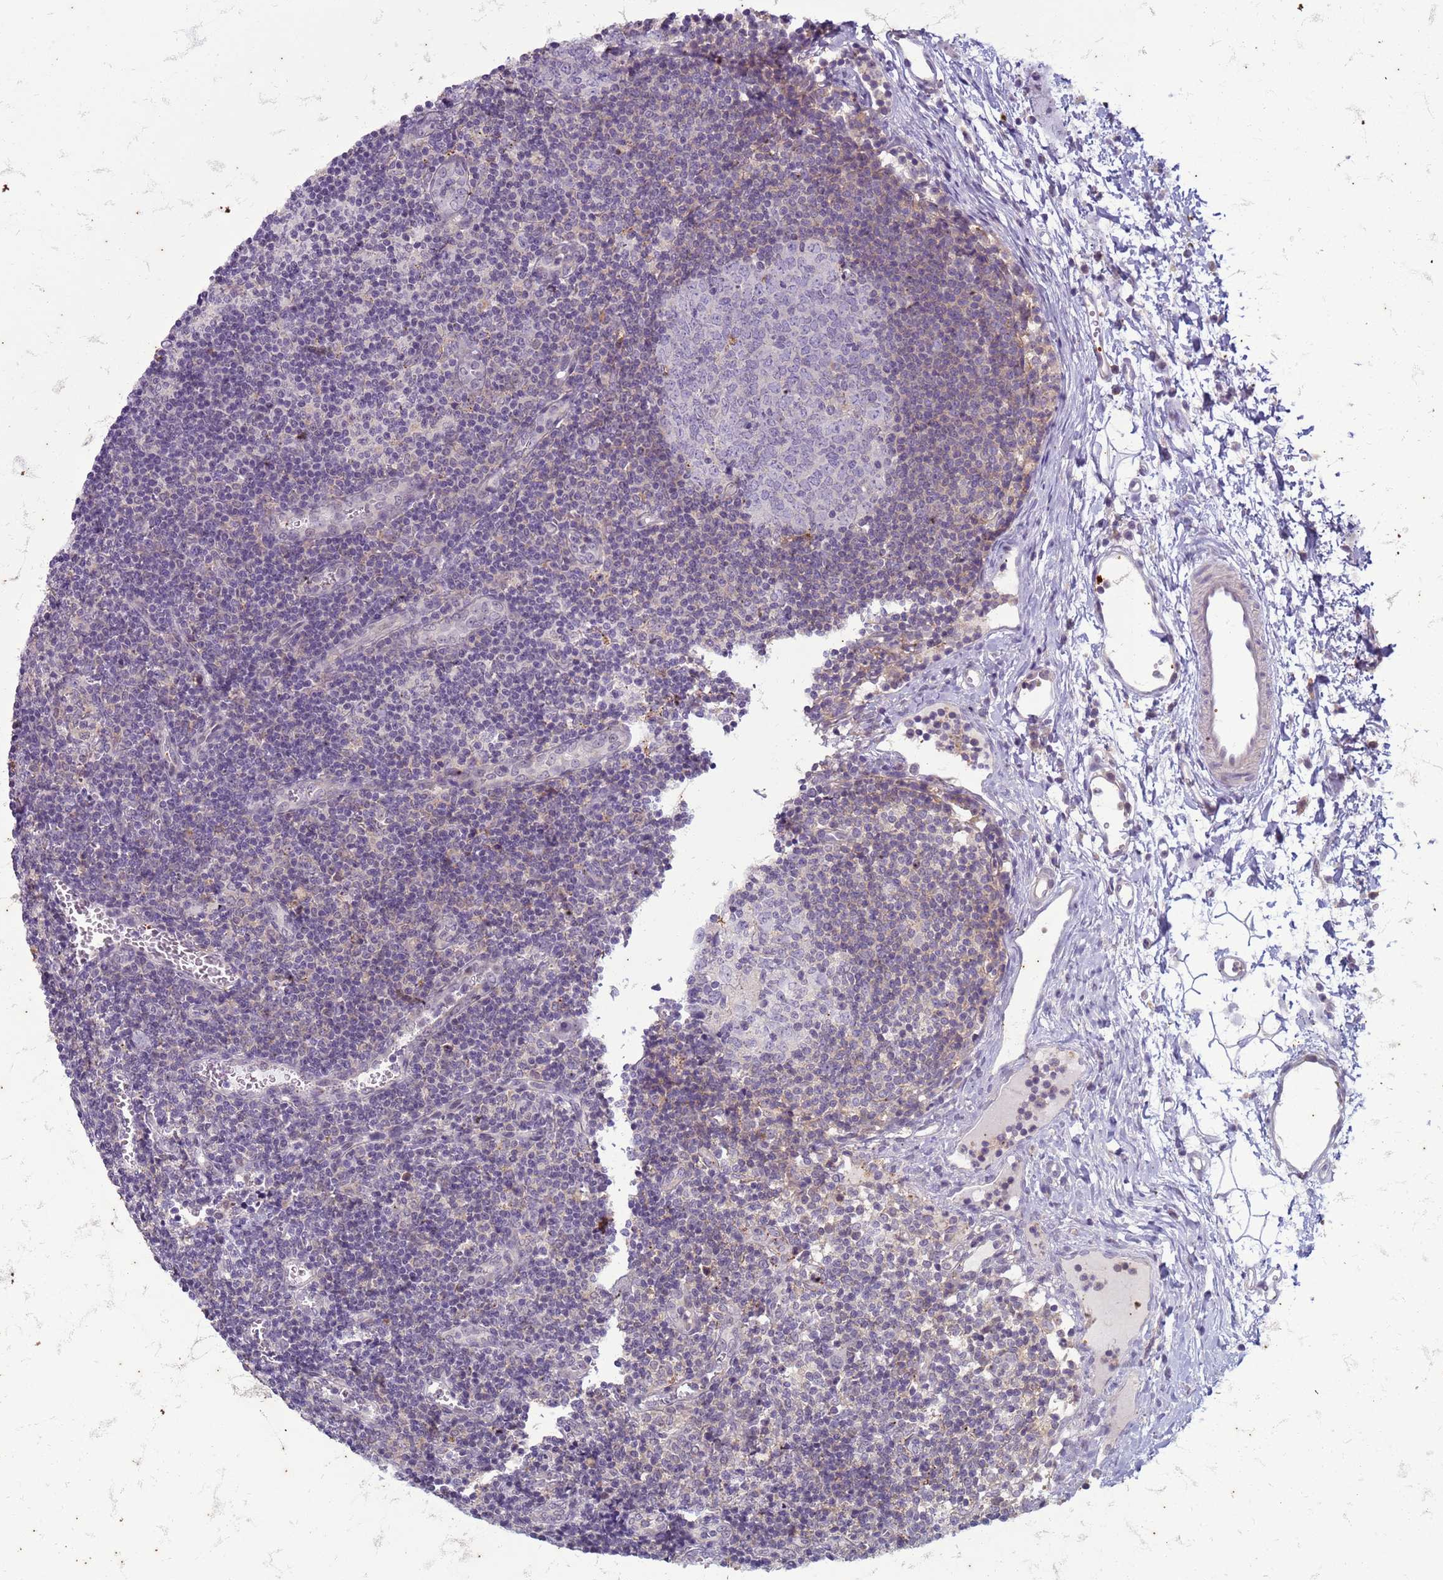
{"staining": {"intensity": "negative", "quantity": "none", "location": "none"}, "tissue": "lymph node", "cell_type": "Germinal center cells", "image_type": "normal", "snomed": [{"axis": "morphology", "description": "Normal tissue, NOS"}, {"axis": "topography", "description": "Lymph node"}], "caption": "Immunohistochemistry of normal lymph node reveals no expression in germinal center cells. (DAB IHC, high magnification).", "gene": "SLC15A3", "patient": {"sex": "female", "age": 37}}